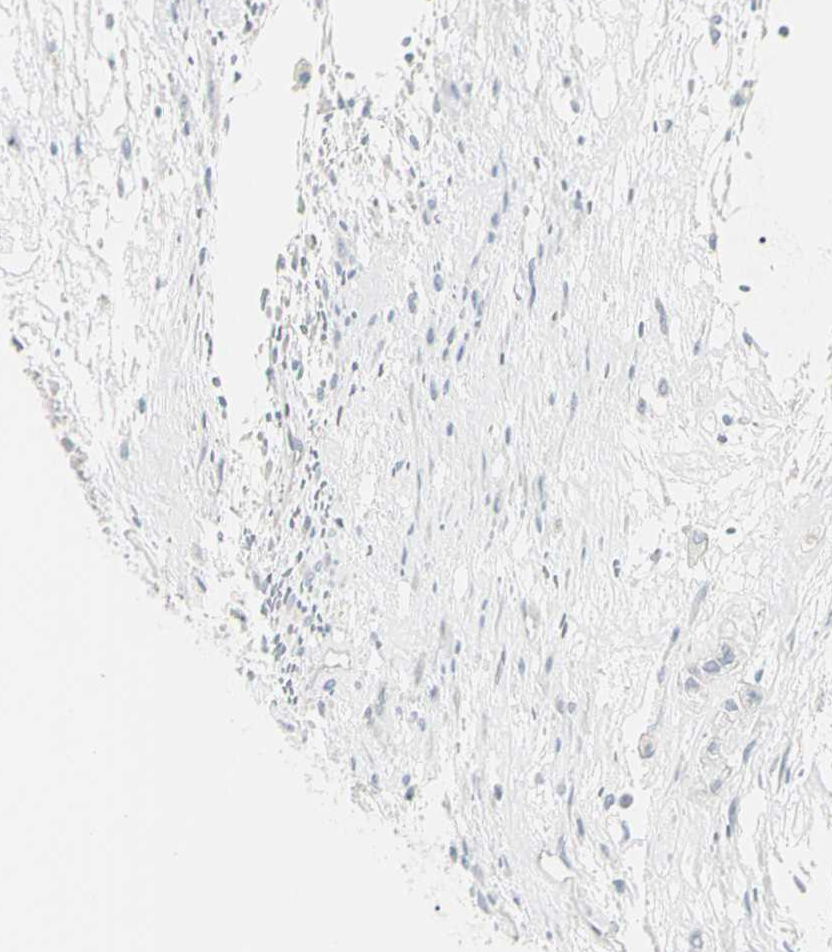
{"staining": {"intensity": "negative", "quantity": "none", "location": "none"}, "tissue": "head and neck cancer", "cell_type": "Tumor cells", "image_type": "cancer", "snomed": [{"axis": "morphology", "description": "Adenocarcinoma, NOS"}, {"axis": "morphology", "description": "Adenoma, NOS"}, {"axis": "topography", "description": "Head-Neck"}], "caption": "The photomicrograph shows no significant staining in tumor cells of adenocarcinoma (head and neck).", "gene": "PIP", "patient": {"sex": "female", "age": 55}}